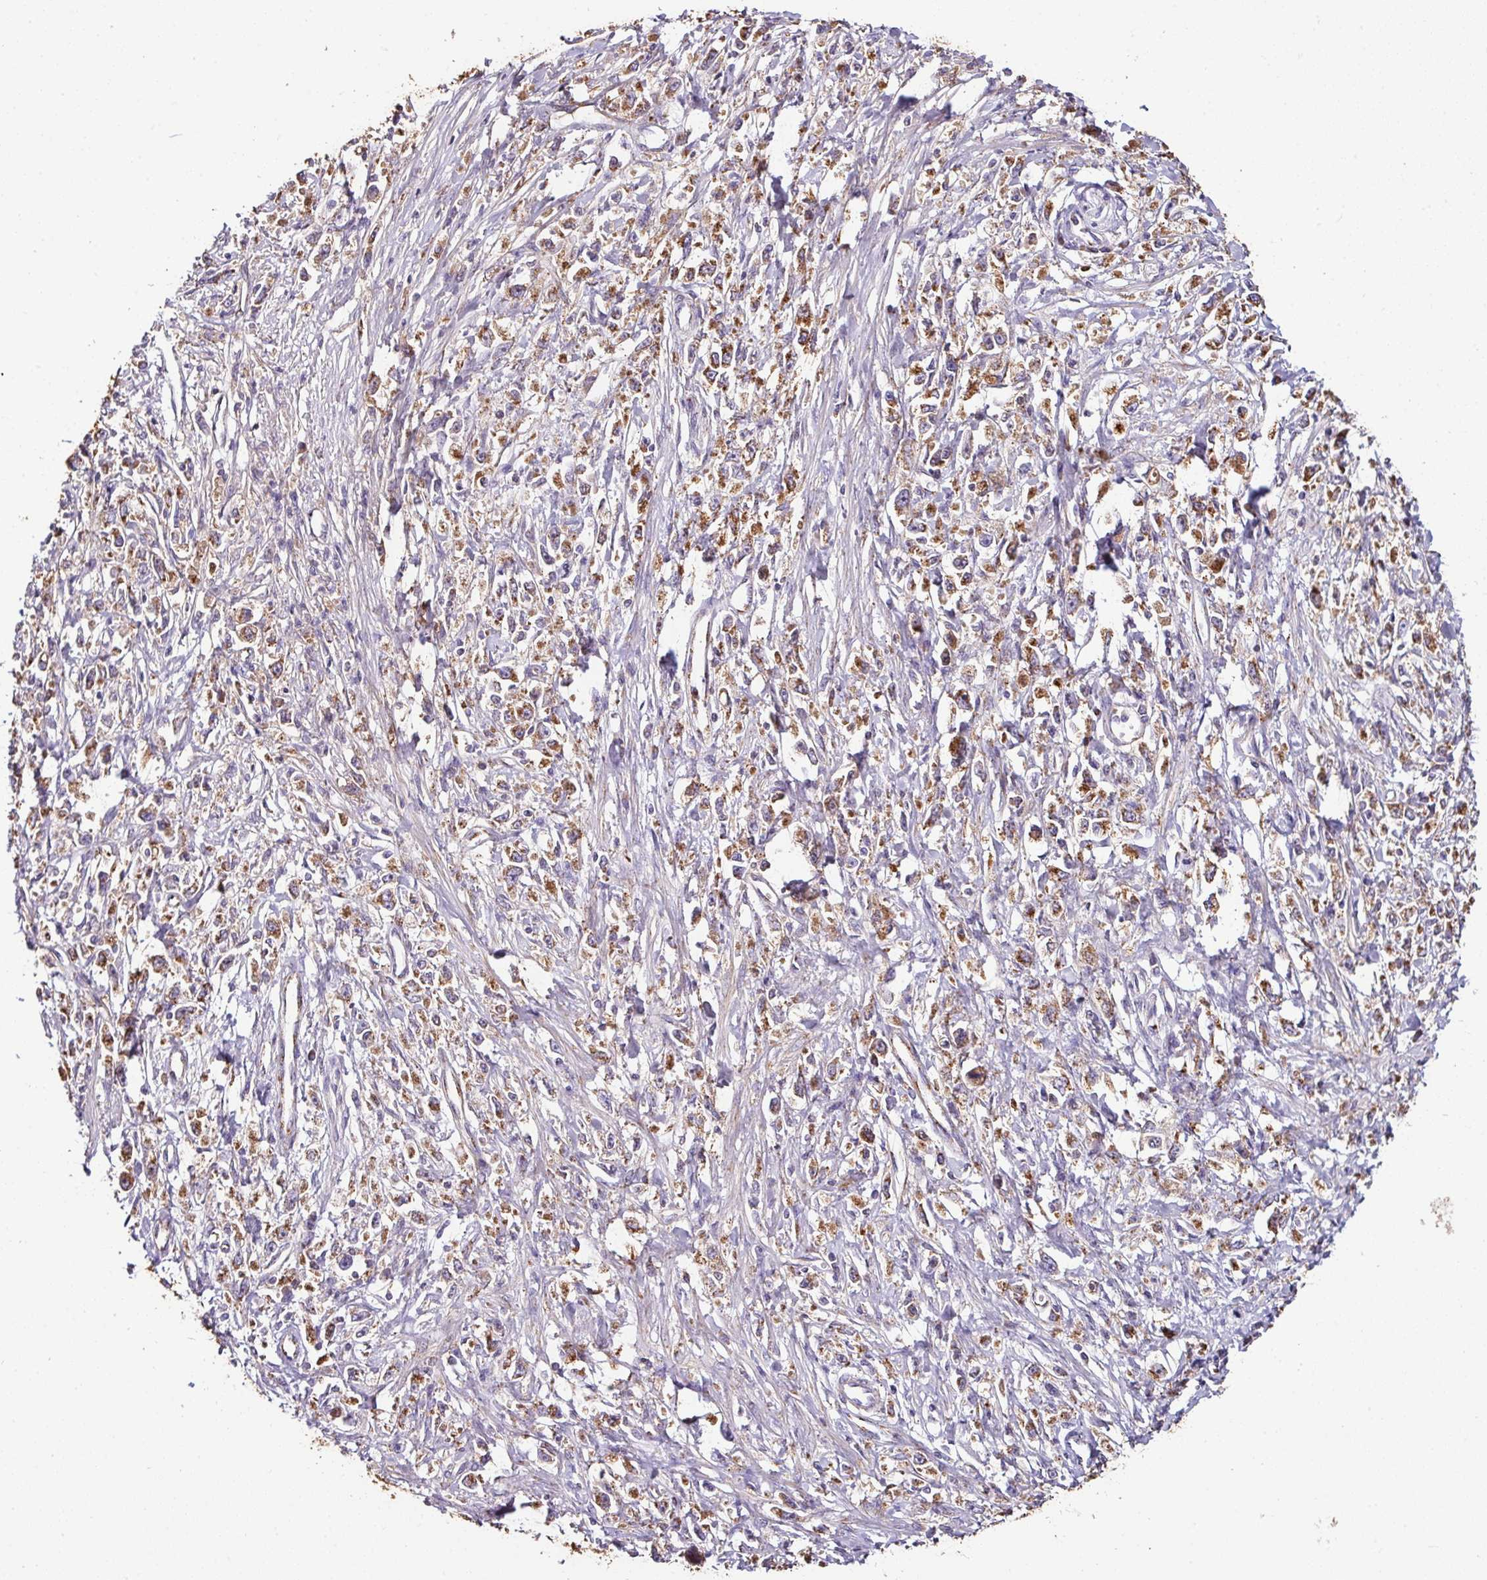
{"staining": {"intensity": "moderate", "quantity": ">75%", "location": "cytoplasmic/membranous"}, "tissue": "stomach cancer", "cell_type": "Tumor cells", "image_type": "cancer", "snomed": [{"axis": "morphology", "description": "Adenocarcinoma, NOS"}, {"axis": "topography", "description": "Stomach"}], "caption": "Immunohistochemistry (IHC) histopathology image of human stomach cancer stained for a protein (brown), which demonstrates medium levels of moderate cytoplasmic/membranous positivity in approximately >75% of tumor cells.", "gene": "CPD", "patient": {"sex": "female", "age": 59}}